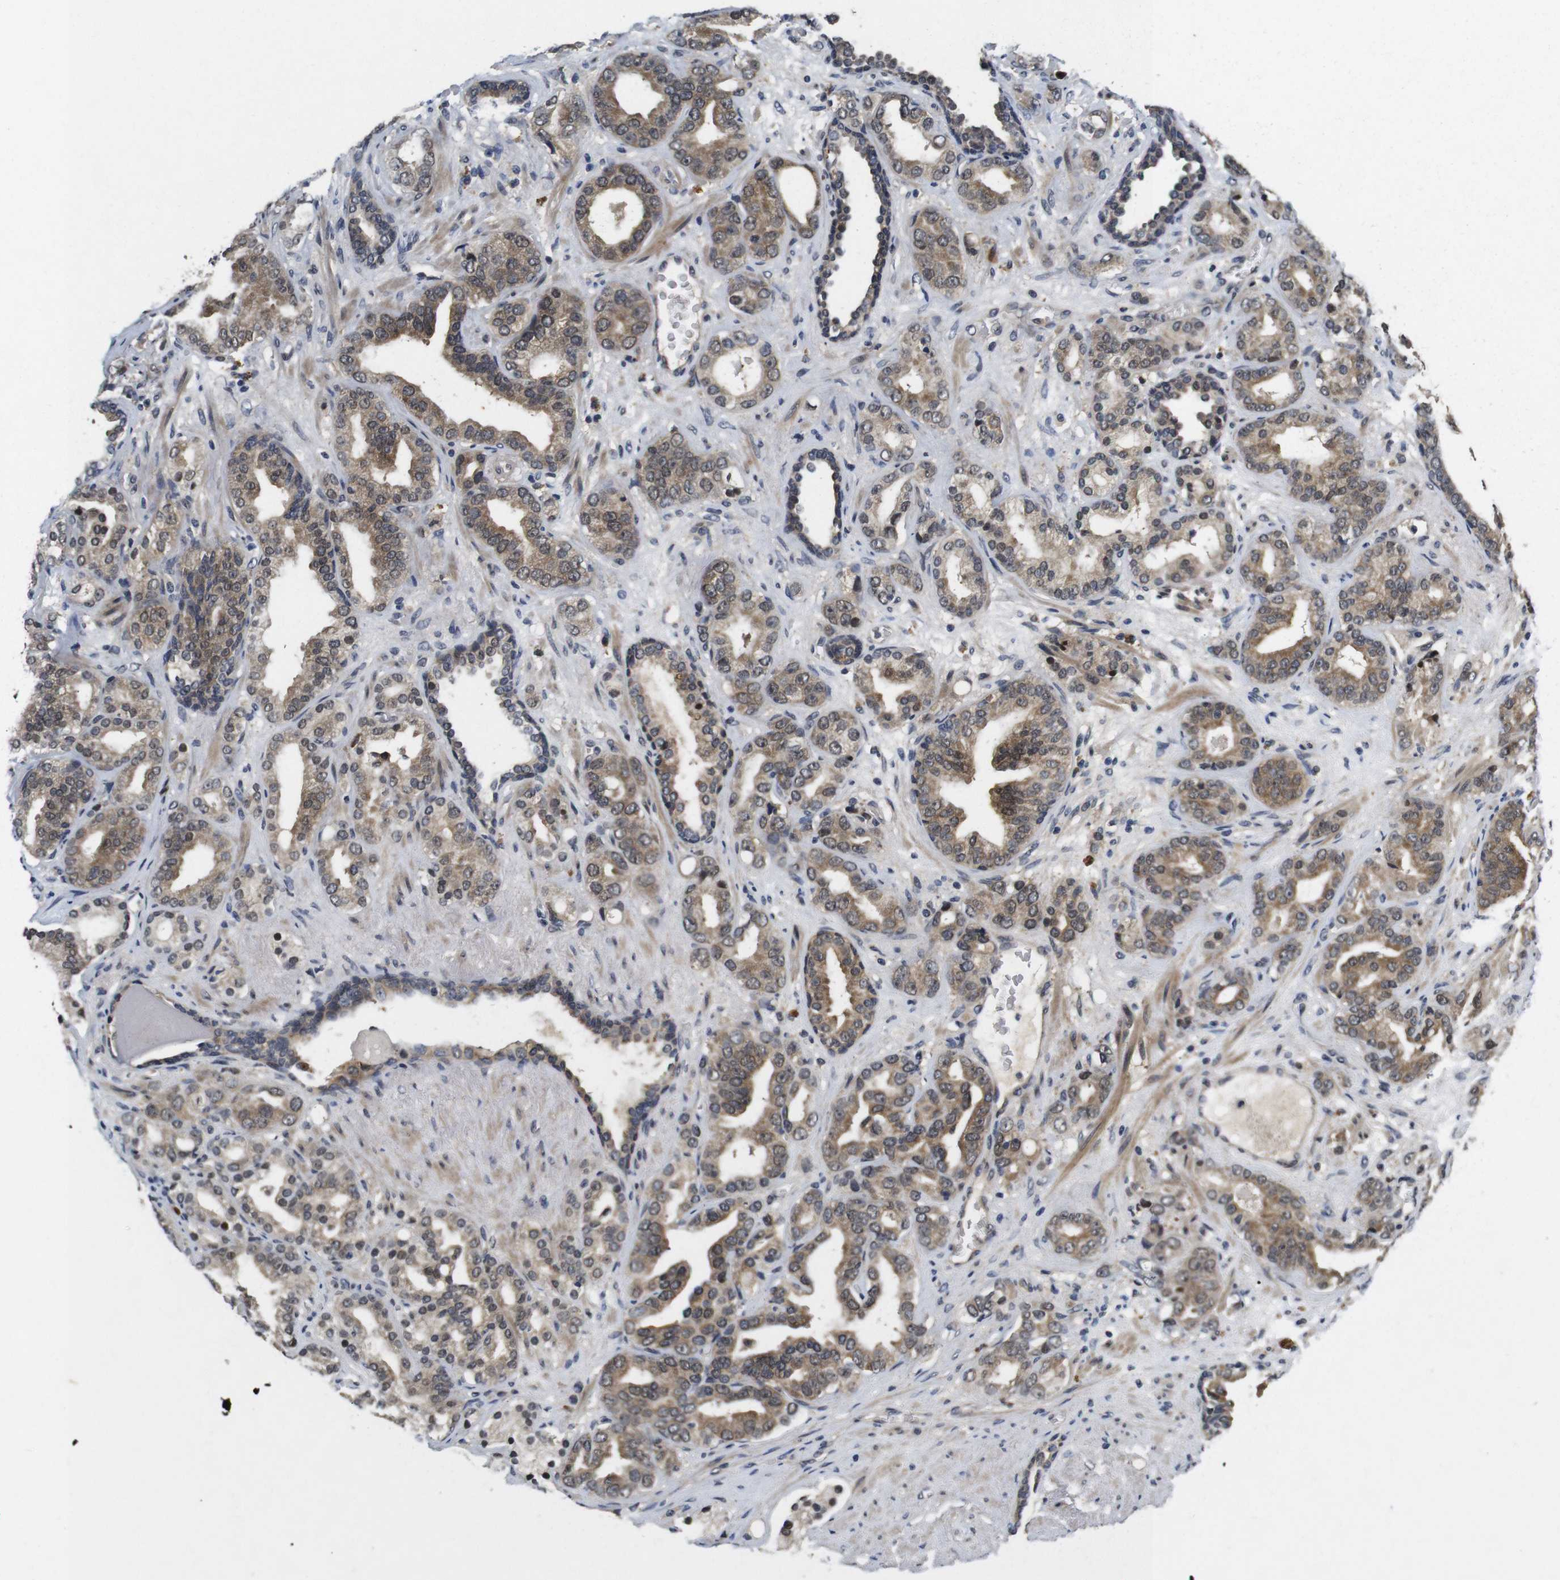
{"staining": {"intensity": "moderate", "quantity": ">75%", "location": "cytoplasmic/membranous"}, "tissue": "prostate cancer", "cell_type": "Tumor cells", "image_type": "cancer", "snomed": [{"axis": "morphology", "description": "Adenocarcinoma, Low grade"}, {"axis": "topography", "description": "Prostate"}], "caption": "The histopathology image displays a brown stain indicating the presence of a protein in the cytoplasmic/membranous of tumor cells in prostate adenocarcinoma (low-grade).", "gene": "ZBTB46", "patient": {"sex": "male", "age": 63}}